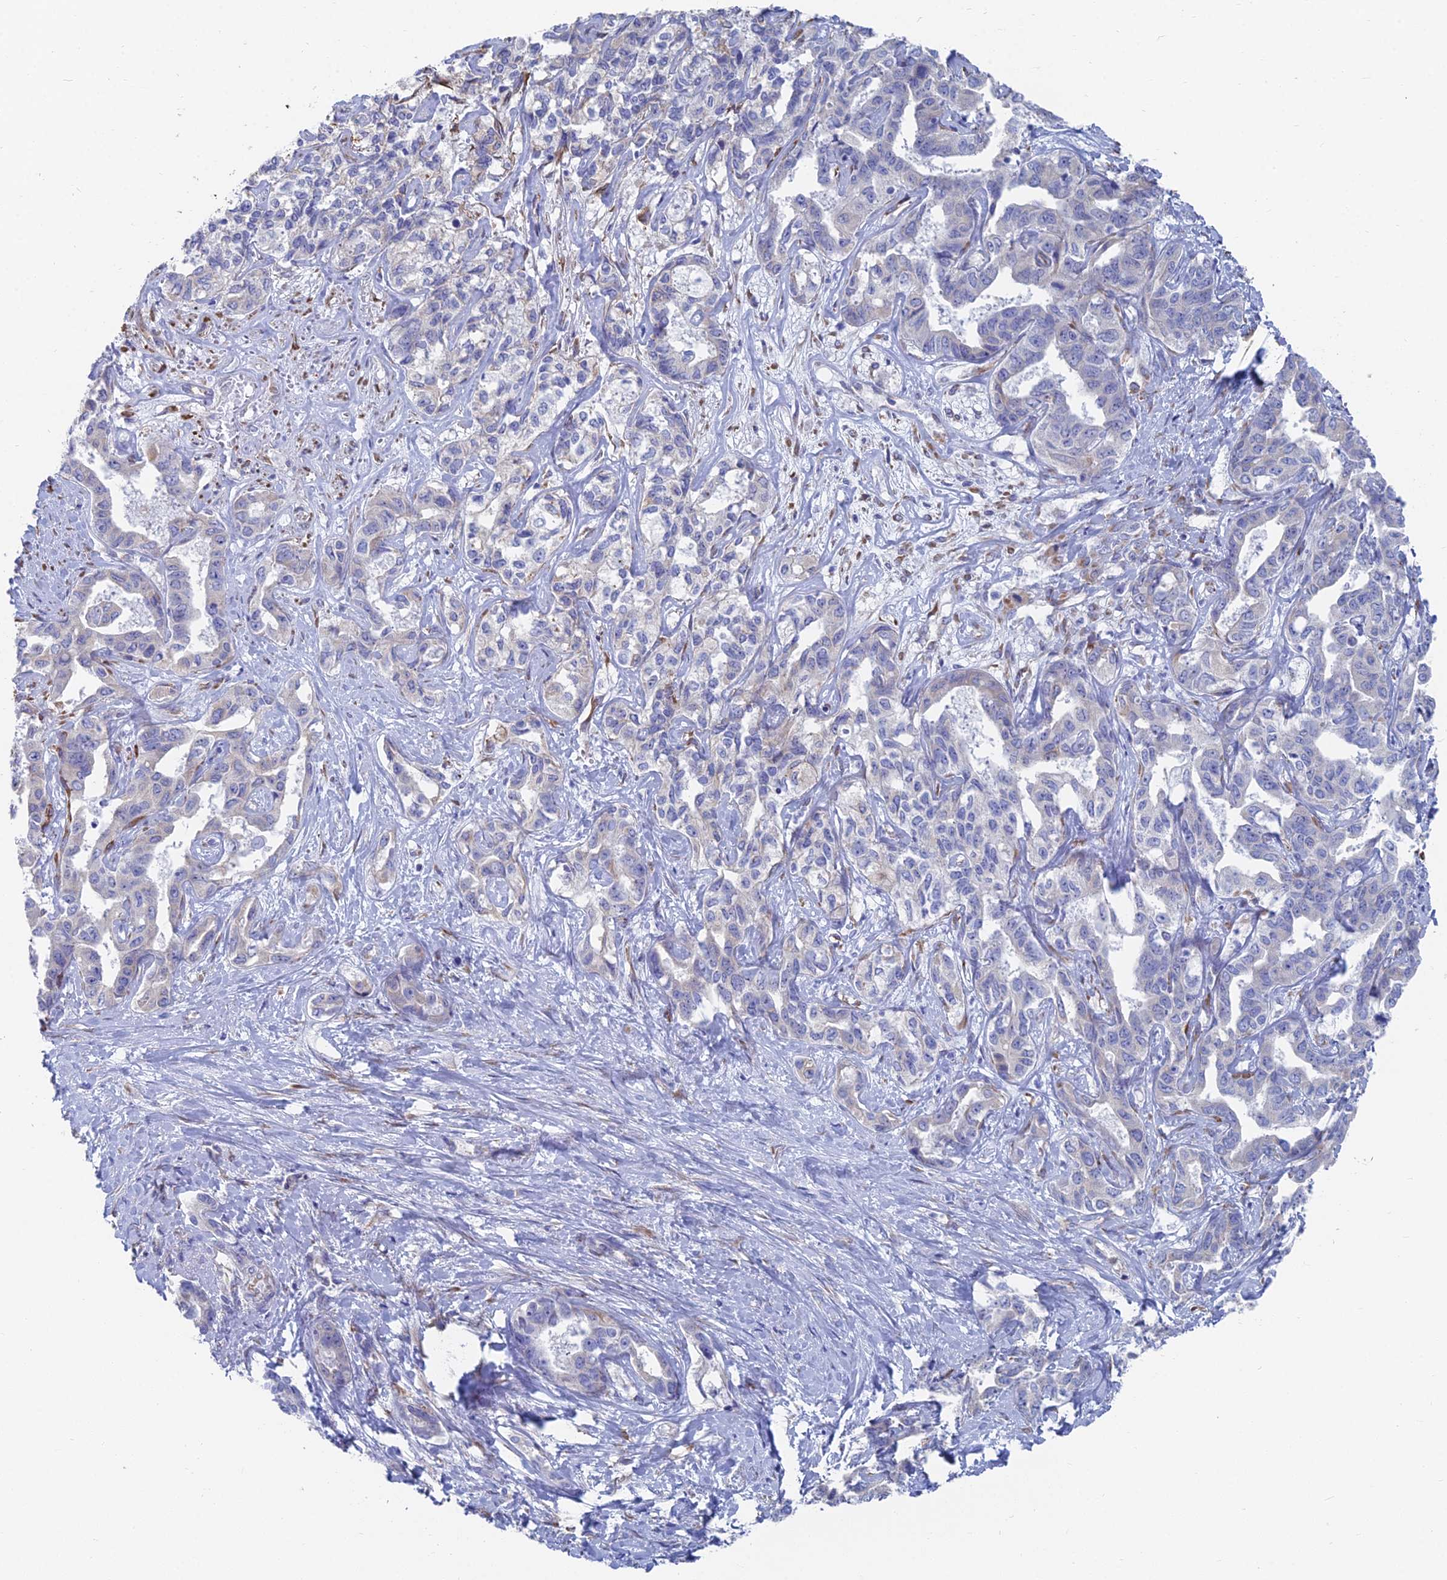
{"staining": {"intensity": "negative", "quantity": "none", "location": "none"}, "tissue": "liver cancer", "cell_type": "Tumor cells", "image_type": "cancer", "snomed": [{"axis": "morphology", "description": "Cholangiocarcinoma"}, {"axis": "topography", "description": "Liver"}], "caption": "The image displays no significant expression in tumor cells of liver cholangiocarcinoma.", "gene": "TNNT3", "patient": {"sex": "male", "age": 59}}